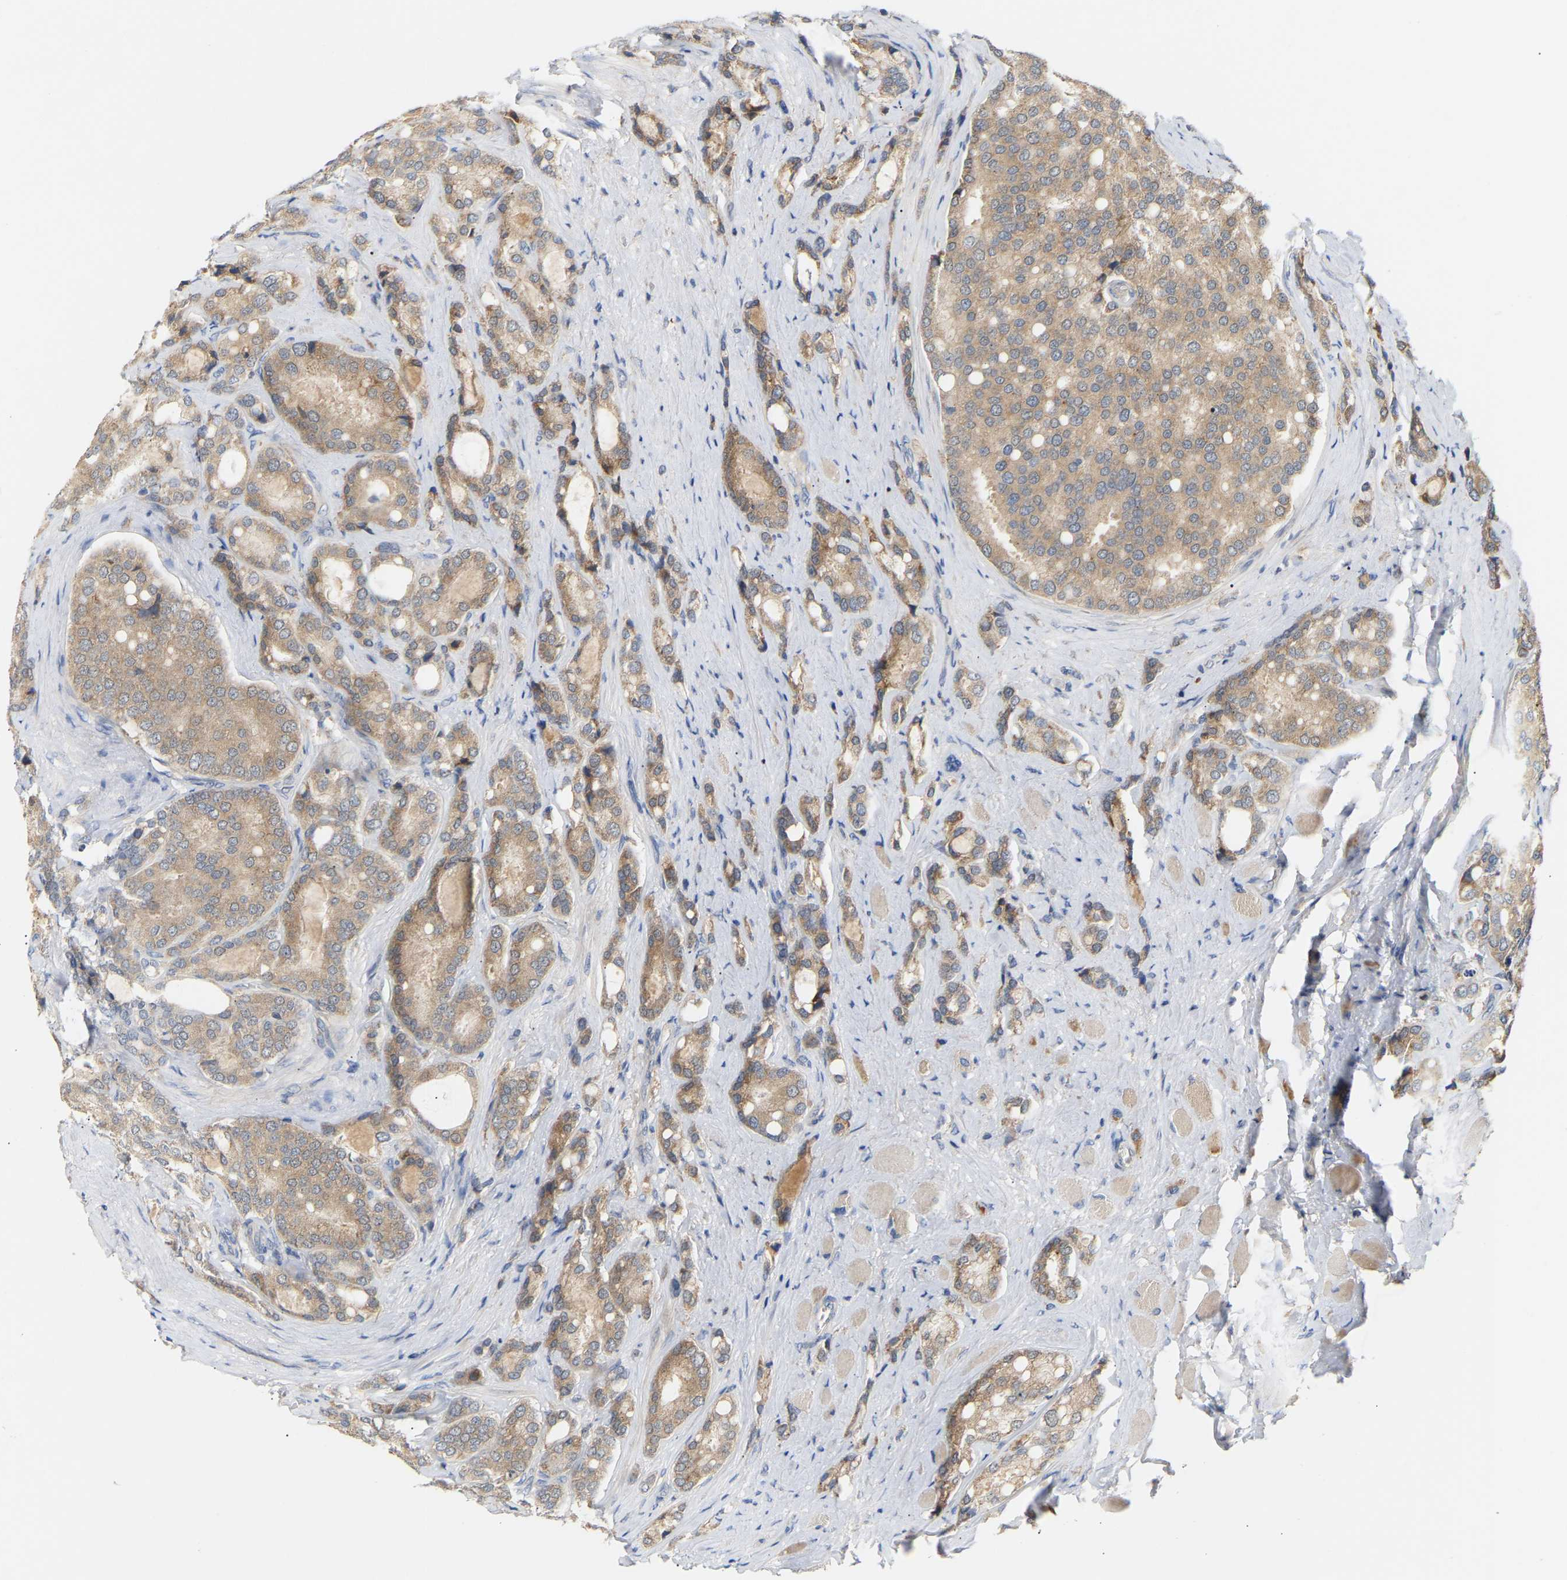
{"staining": {"intensity": "weak", "quantity": ">75%", "location": "cytoplasmic/membranous"}, "tissue": "prostate cancer", "cell_type": "Tumor cells", "image_type": "cancer", "snomed": [{"axis": "morphology", "description": "Adenocarcinoma, High grade"}, {"axis": "topography", "description": "Prostate"}], "caption": "Prostate cancer (adenocarcinoma (high-grade)) stained with immunohistochemistry exhibits weak cytoplasmic/membranous expression in about >75% of tumor cells.", "gene": "TPMT", "patient": {"sex": "male", "age": 50}}